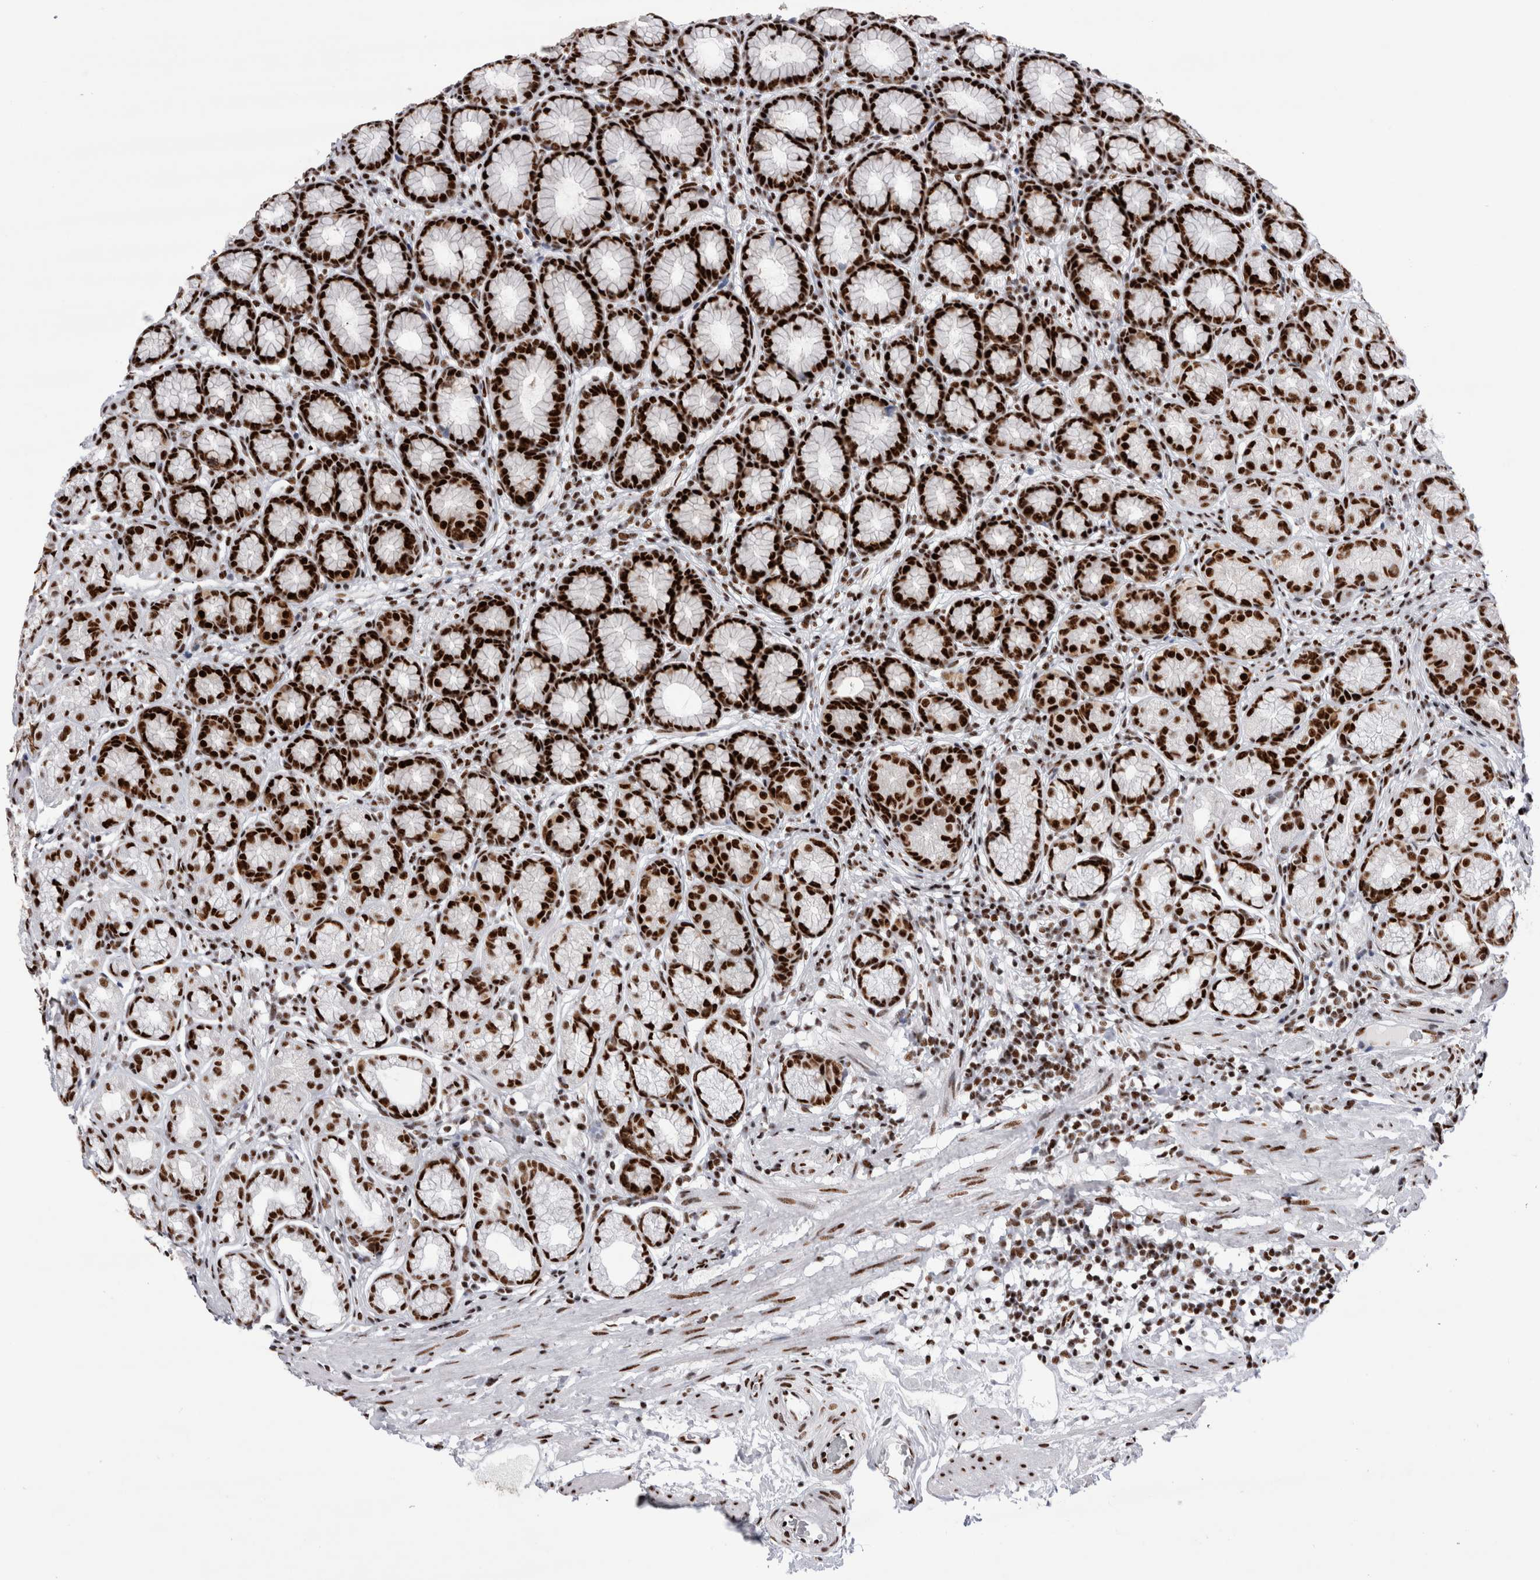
{"staining": {"intensity": "strong", "quantity": ">75%", "location": "nuclear"}, "tissue": "stomach", "cell_type": "Glandular cells", "image_type": "normal", "snomed": [{"axis": "morphology", "description": "Normal tissue, NOS"}, {"axis": "topography", "description": "Stomach"}], "caption": "This image demonstrates benign stomach stained with immunohistochemistry (IHC) to label a protein in brown. The nuclear of glandular cells show strong positivity for the protein. Nuclei are counter-stained blue.", "gene": "RBM6", "patient": {"sex": "male", "age": 42}}